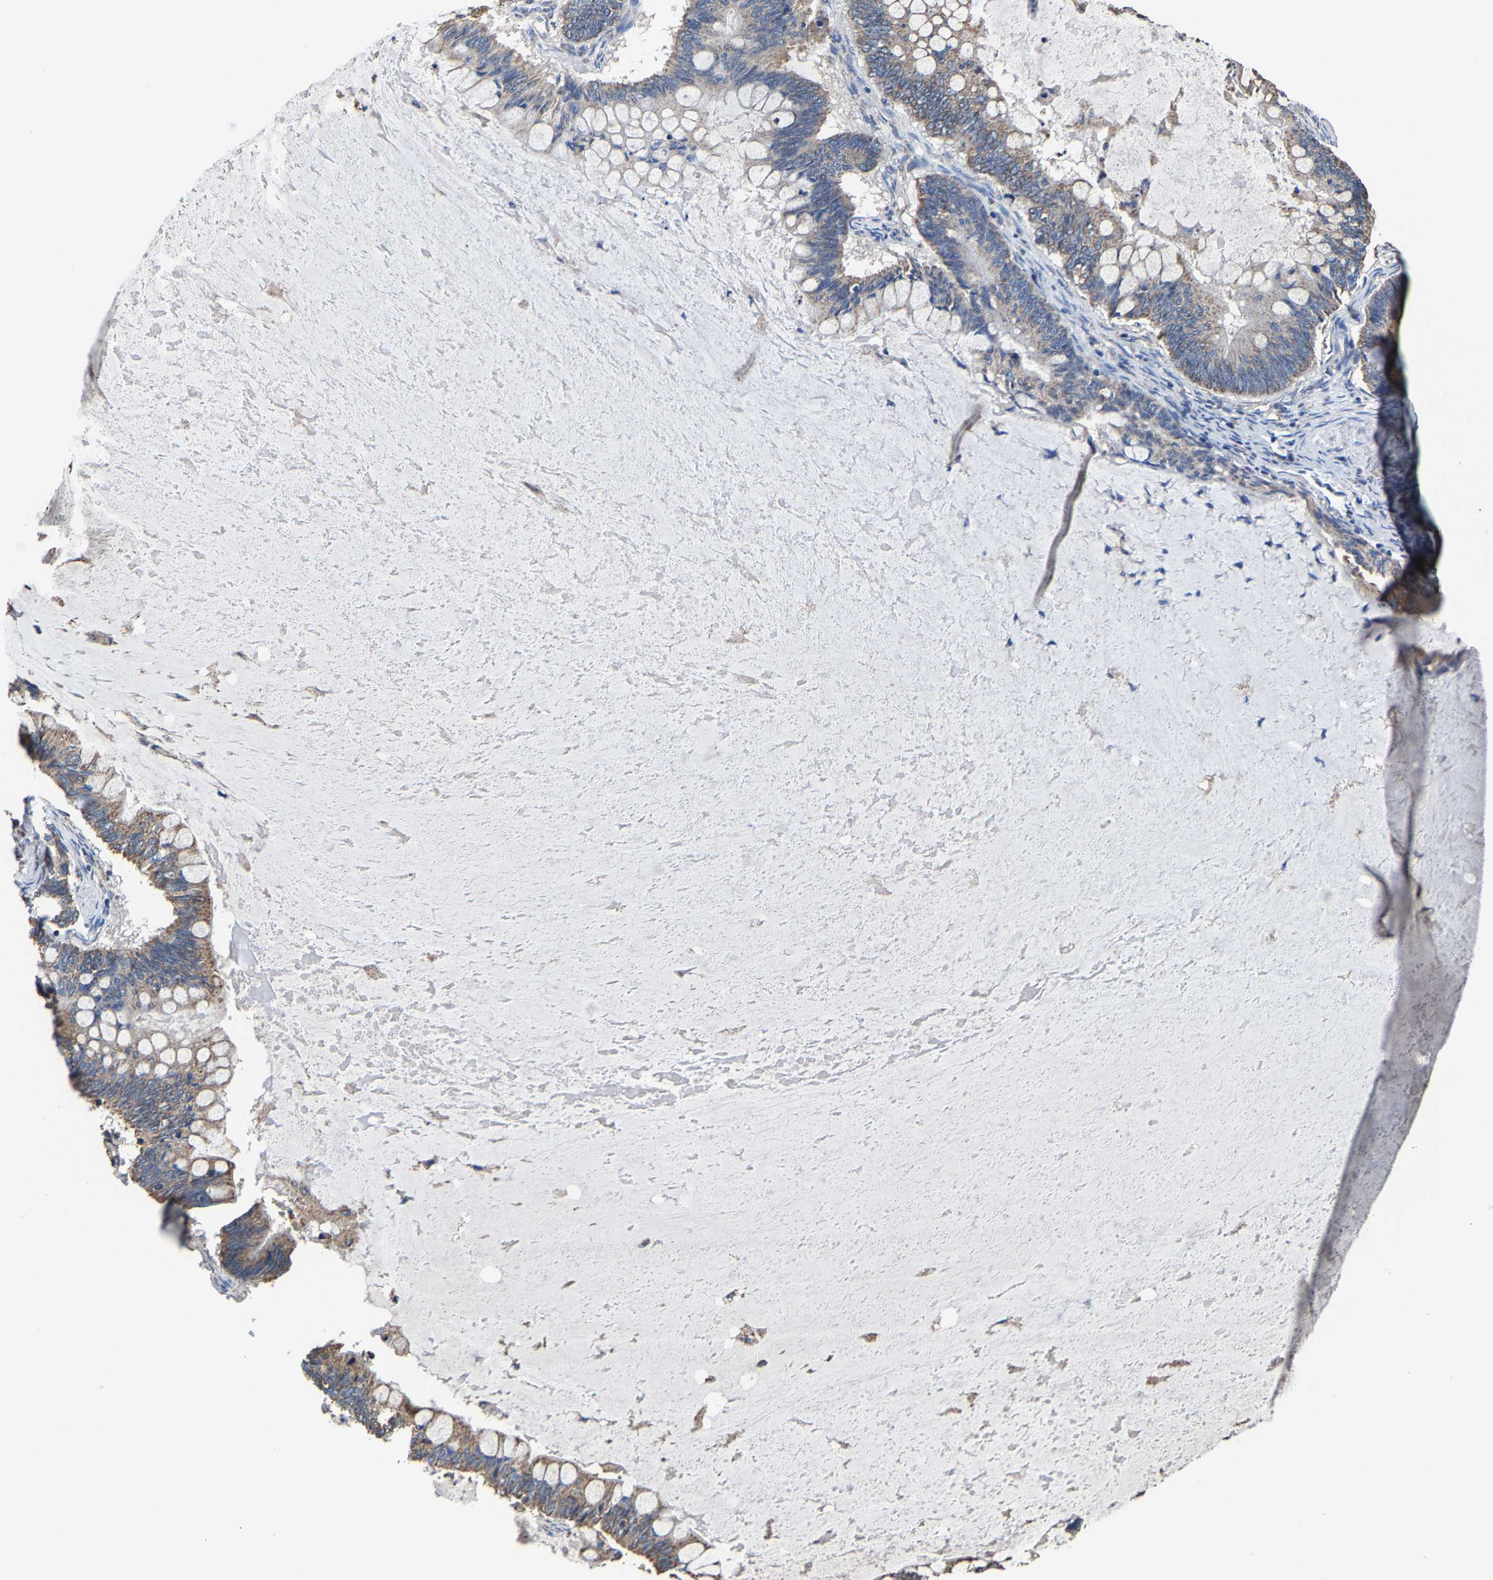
{"staining": {"intensity": "moderate", "quantity": ">75%", "location": "cytoplasmic/membranous"}, "tissue": "ovarian cancer", "cell_type": "Tumor cells", "image_type": "cancer", "snomed": [{"axis": "morphology", "description": "Cystadenocarcinoma, mucinous, NOS"}, {"axis": "topography", "description": "Ovary"}], "caption": "Immunohistochemical staining of mucinous cystadenocarcinoma (ovarian) reveals medium levels of moderate cytoplasmic/membranous positivity in about >75% of tumor cells. The staining is performed using DAB brown chromogen to label protein expression. The nuclei are counter-stained blue using hematoxylin.", "gene": "ZCCHC7", "patient": {"sex": "female", "age": 61}}